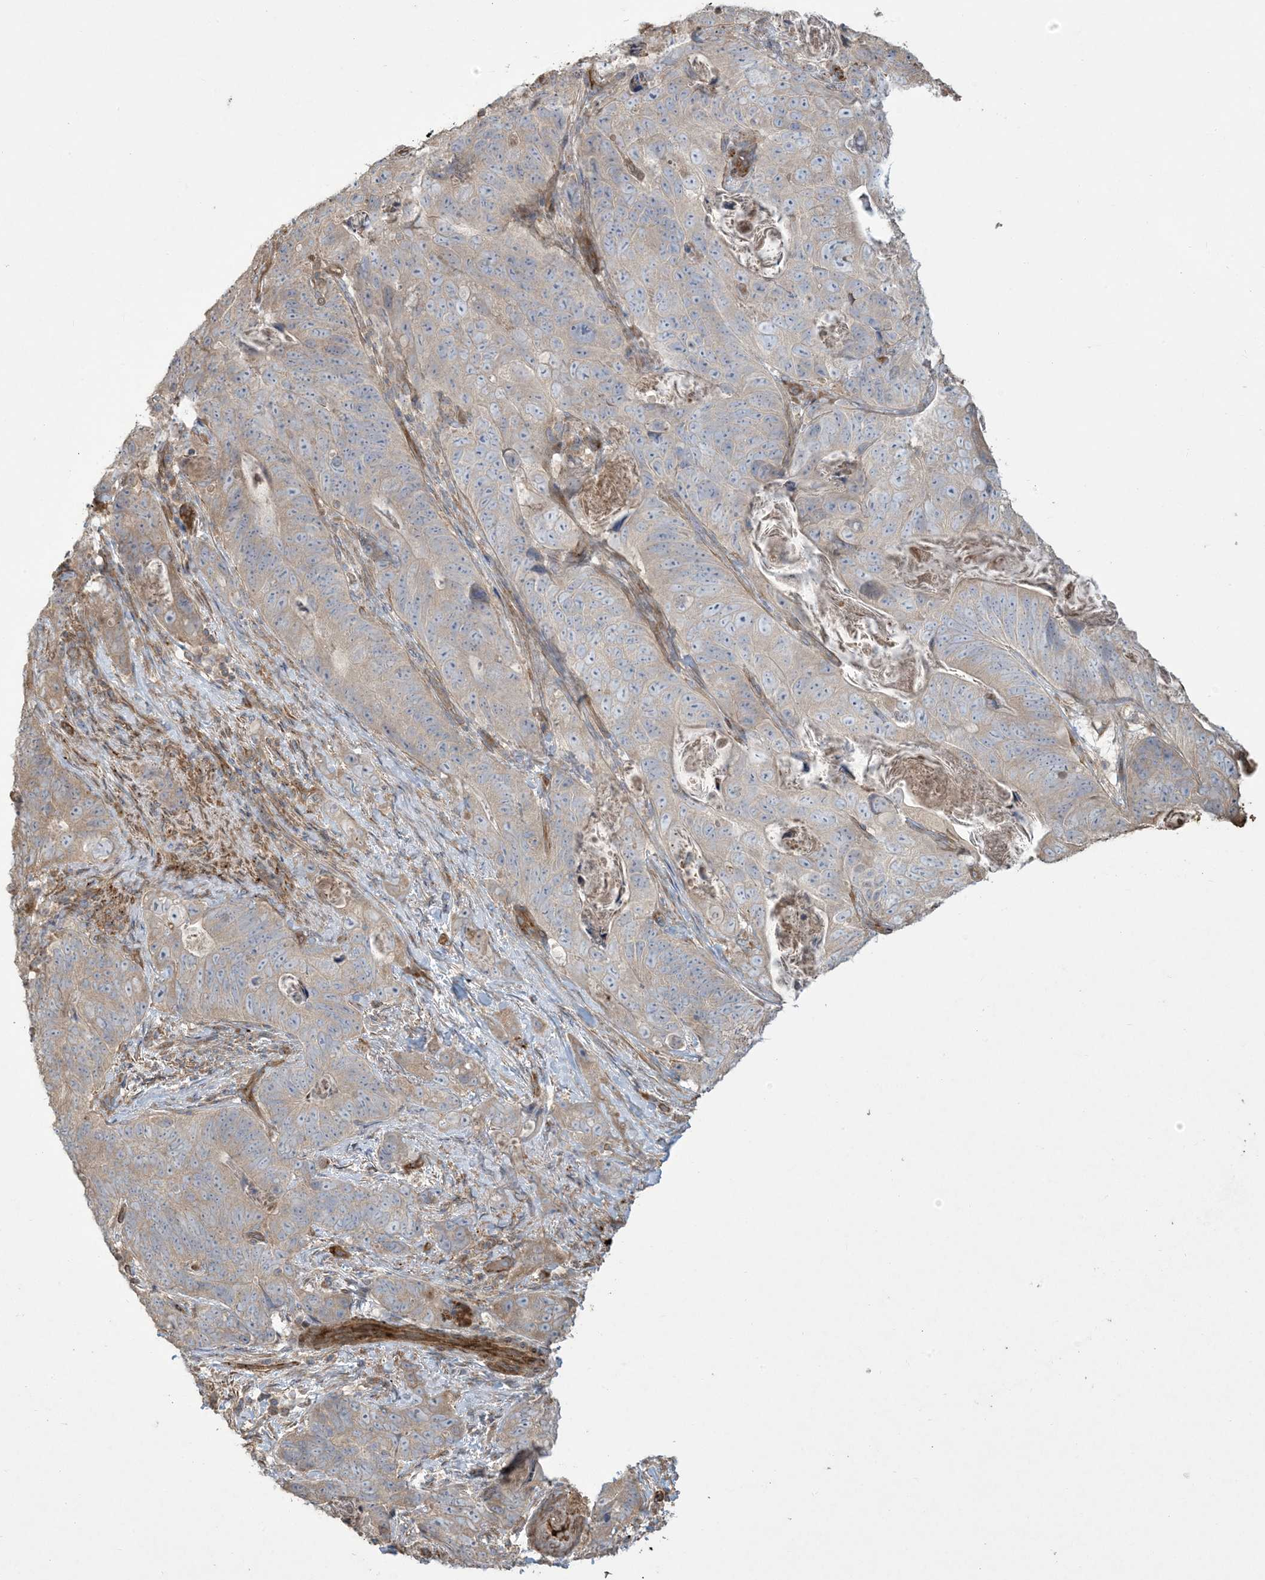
{"staining": {"intensity": "weak", "quantity": "<25%", "location": "cytoplasmic/membranous"}, "tissue": "stomach cancer", "cell_type": "Tumor cells", "image_type": "cancer", "snomed": [{"axis": "morphology", "description": "Normal tissue, NOS"}, {"axis": "morphology", "description": "Adenocarcinoma, NOS"}, {"axis": "topography", "description": "Stomach"}], "caption": "Protein analysis of stomach cancer (adenocarcinoma) shows no significant staining in tumor cells. (Immunohistochemistry (ihc), brightfield microscopy, high magnification).", "gene": "KLHL18", "patient": {"sex": "female", "age": 89}}